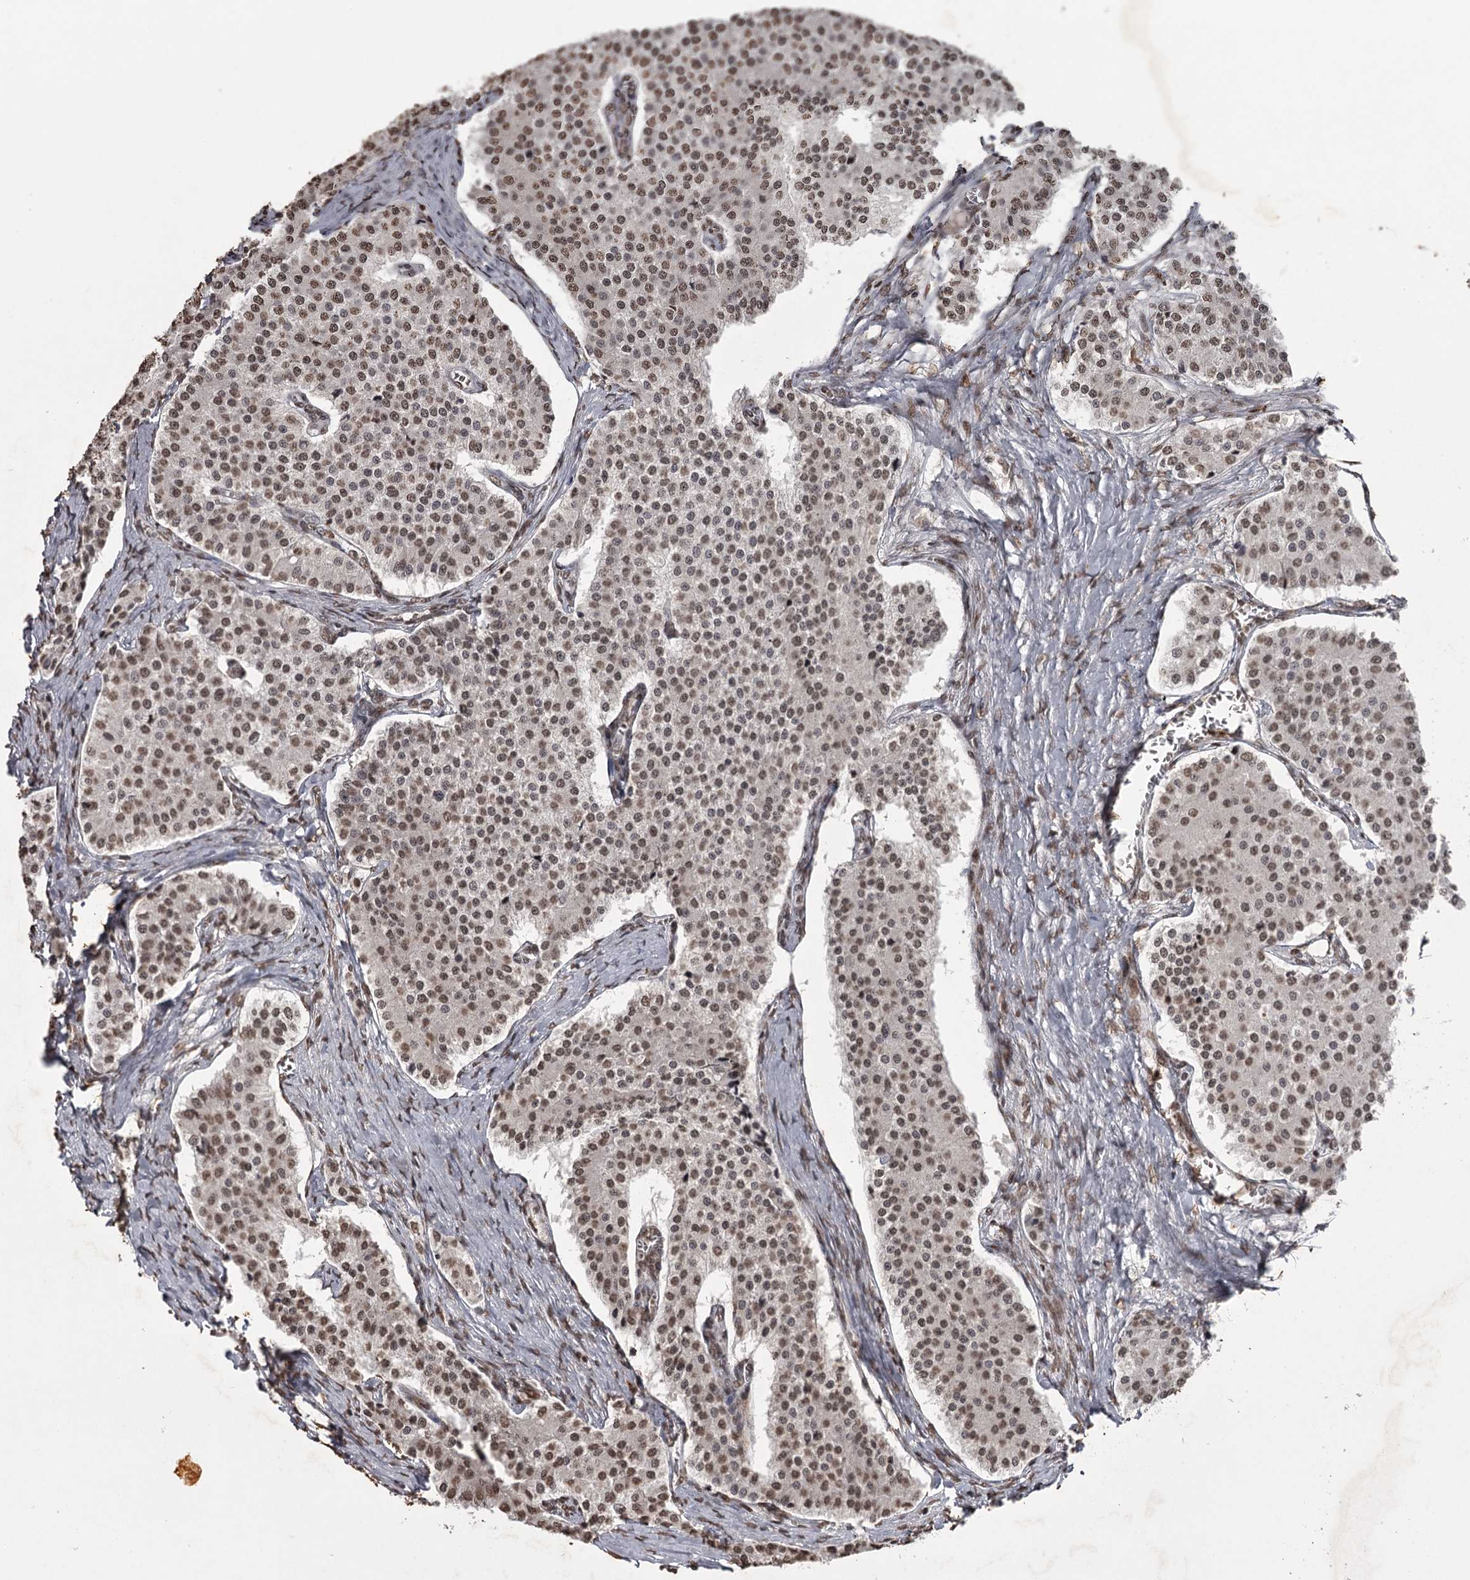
{"staining": {"intensity": "moderate", "quantity": ">75%", "location": "nuclear"}, "tissue": "carcinoid", "cell_type": "Tumor cells", "image_type": "cancer", "snomed": [{"axis": "morphology", "description": "Carcinoid, malignant, NOS"}, {"axis": "topography", "description": "Colon"}], "caption": "A high-resolution photomicrograph shows IHC staining of carcinoid (malignant), which displays moderate nuclear positivity in about >75% of tumor cells.", "gene": "THYN1", "patient": {"sex": "female", "age": 52}}